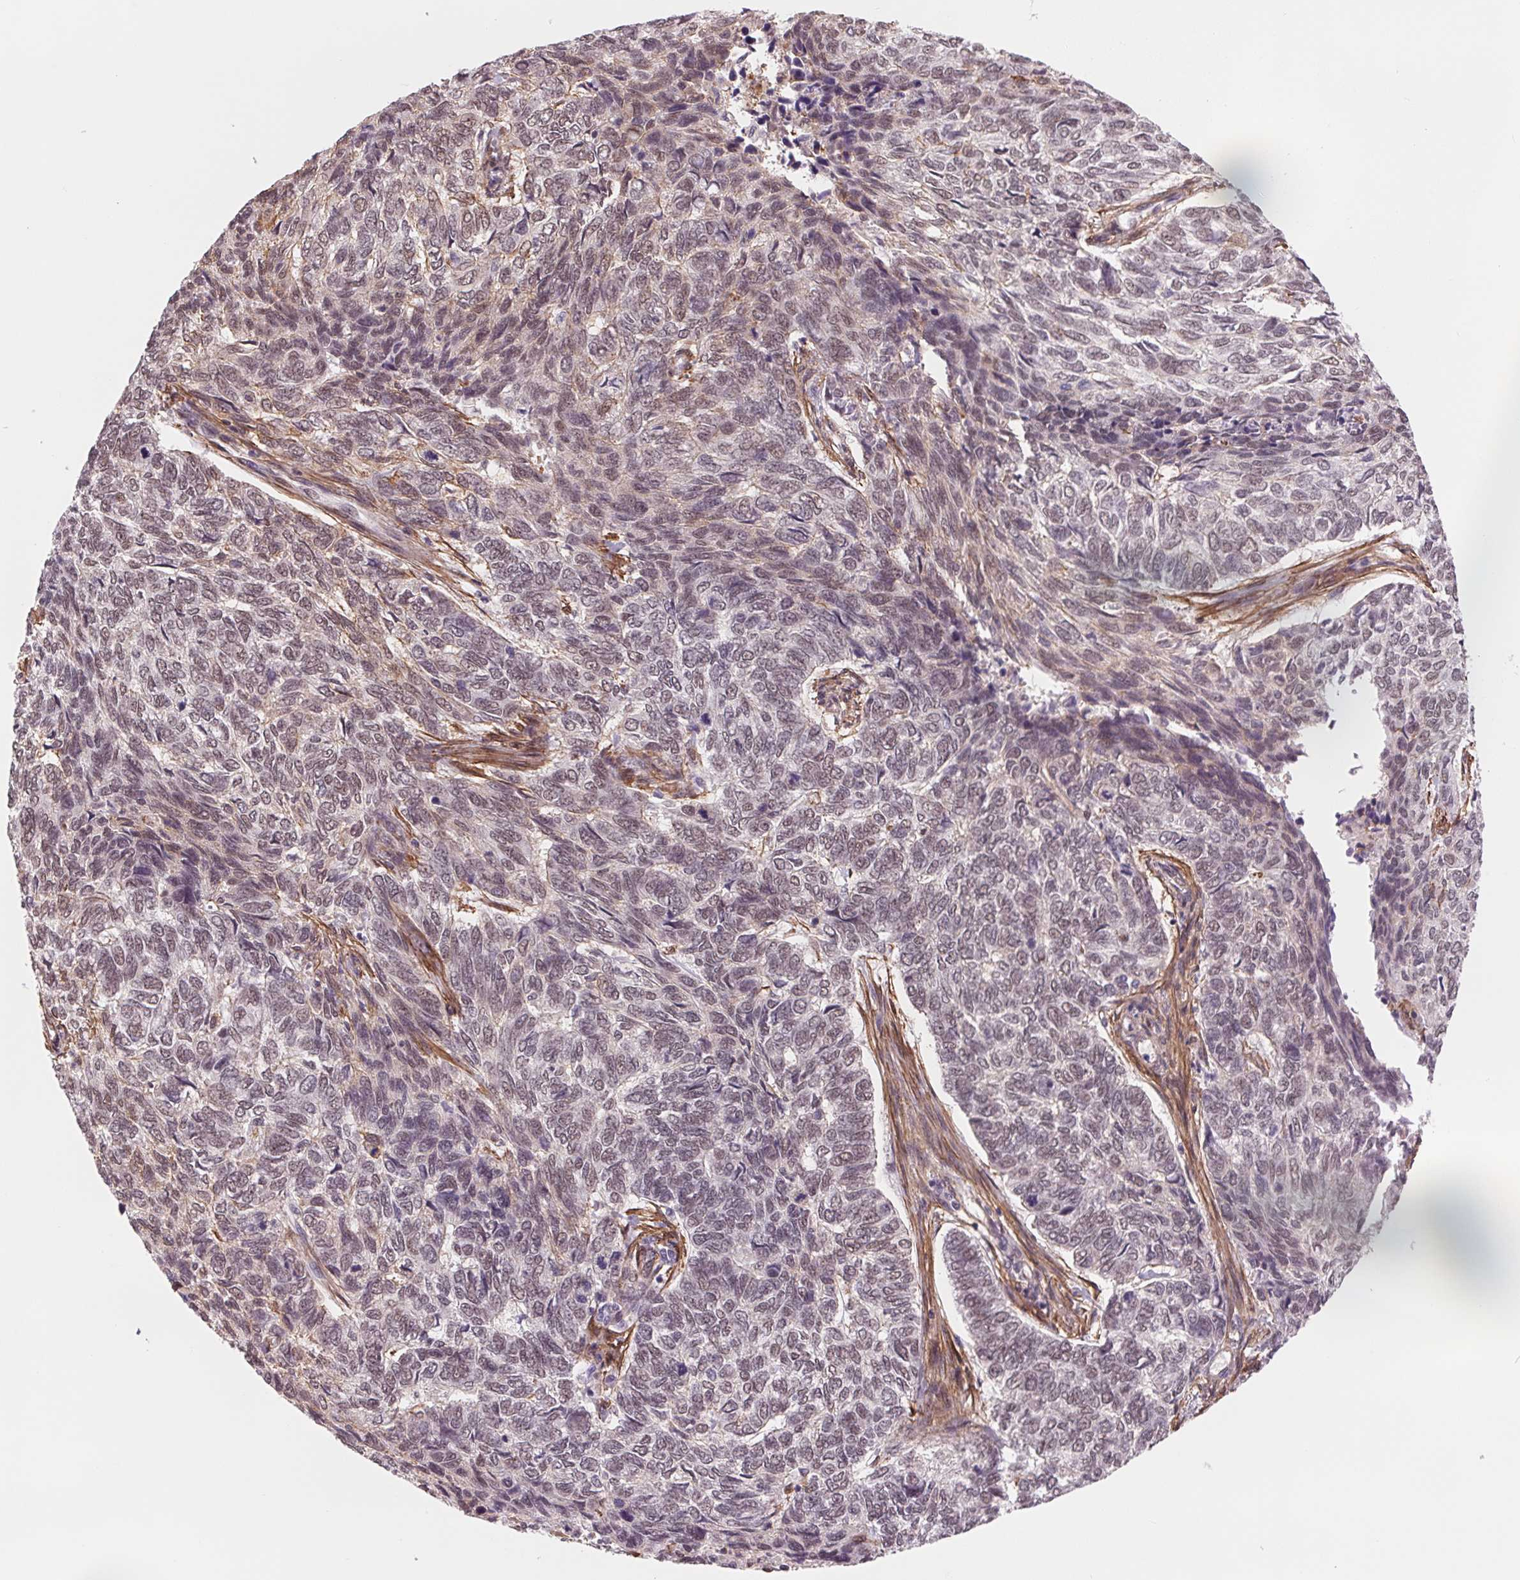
{"staining": {"intensity": "moderate", "quantity": ">75%", "location": "nuclear"}, "tissue": "skin cancer", "cell_type": "Tumor cells", "image_type": "cancer", "snomed": [{"axis": "morphology", "description": "Basal cell carcinoma"}, {"axis": "topography", "description": "Skin"}], "caption": "High-magnification brightfield microscopy of skin cancer (basal cell carcinoma) stained with DAB (brown) and counterstained with hematoxylin (blue). tumor cells exhibit moderate nuclear staining is appreciated in about>75% of cells. (Brightfield microscopy of DAB IHC at high magnification).", "gene": "BCAT1", "patient": {"sex": "female", "age": 65}}